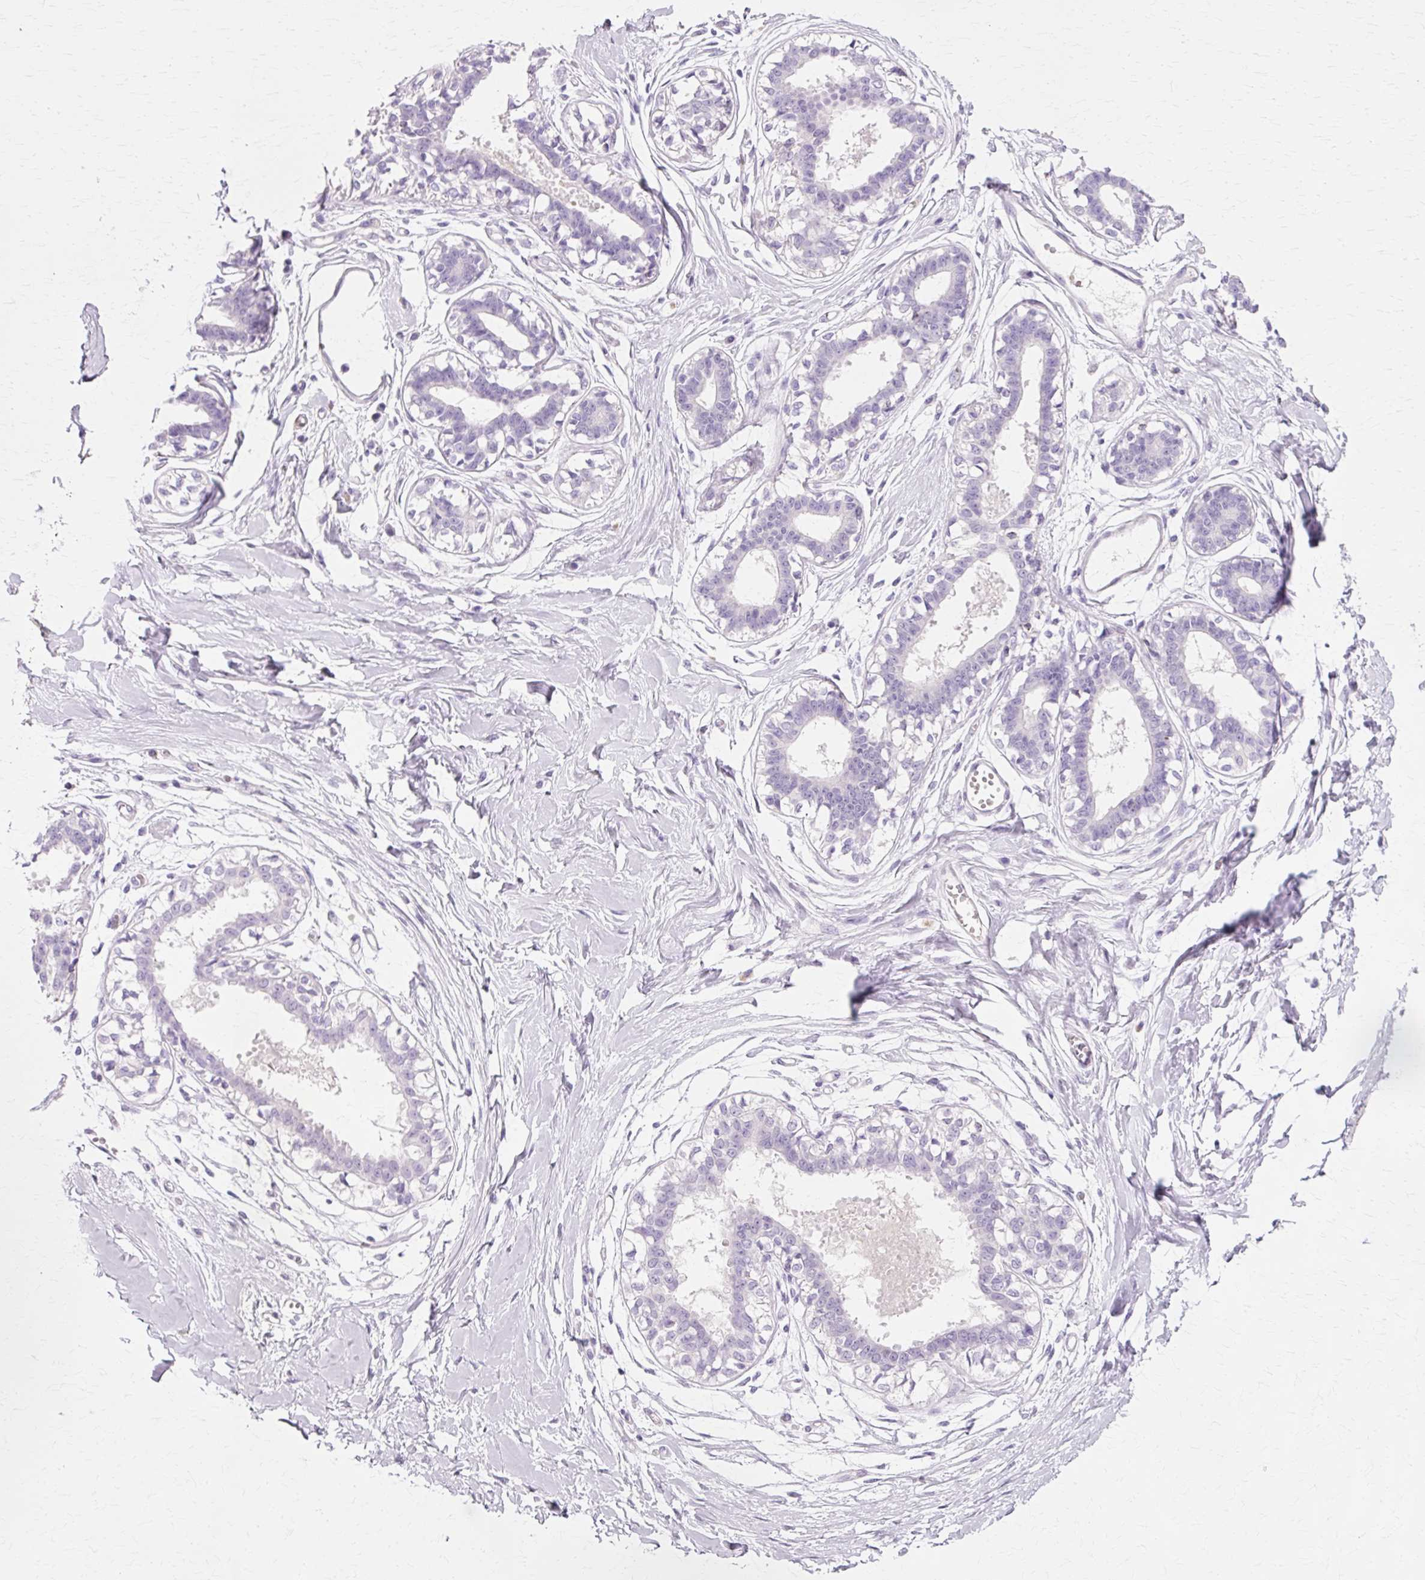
{"staining": {"intensity": "negative", "quantity": "none", "location": "none"}, "tissue": "breast", "cell_type": "Adipocytes", "image_type": "normal", "snomed": [{"axis": "morphology", "description": "Normal tissue, NOS"}, {"axis": "topography", "description": "Breast"}], "caption": "An immunohistochemistry micrograph of unremarkable breast is shown. There is no staining in adipocytes of breast. Brightfield microscopy of immunohistochemistry stained with DAB (brown) and hematoxylin (blue), captured at high magnification.", "gene": "VN1R2", "patient": {"sex": "female", "age": 45}}